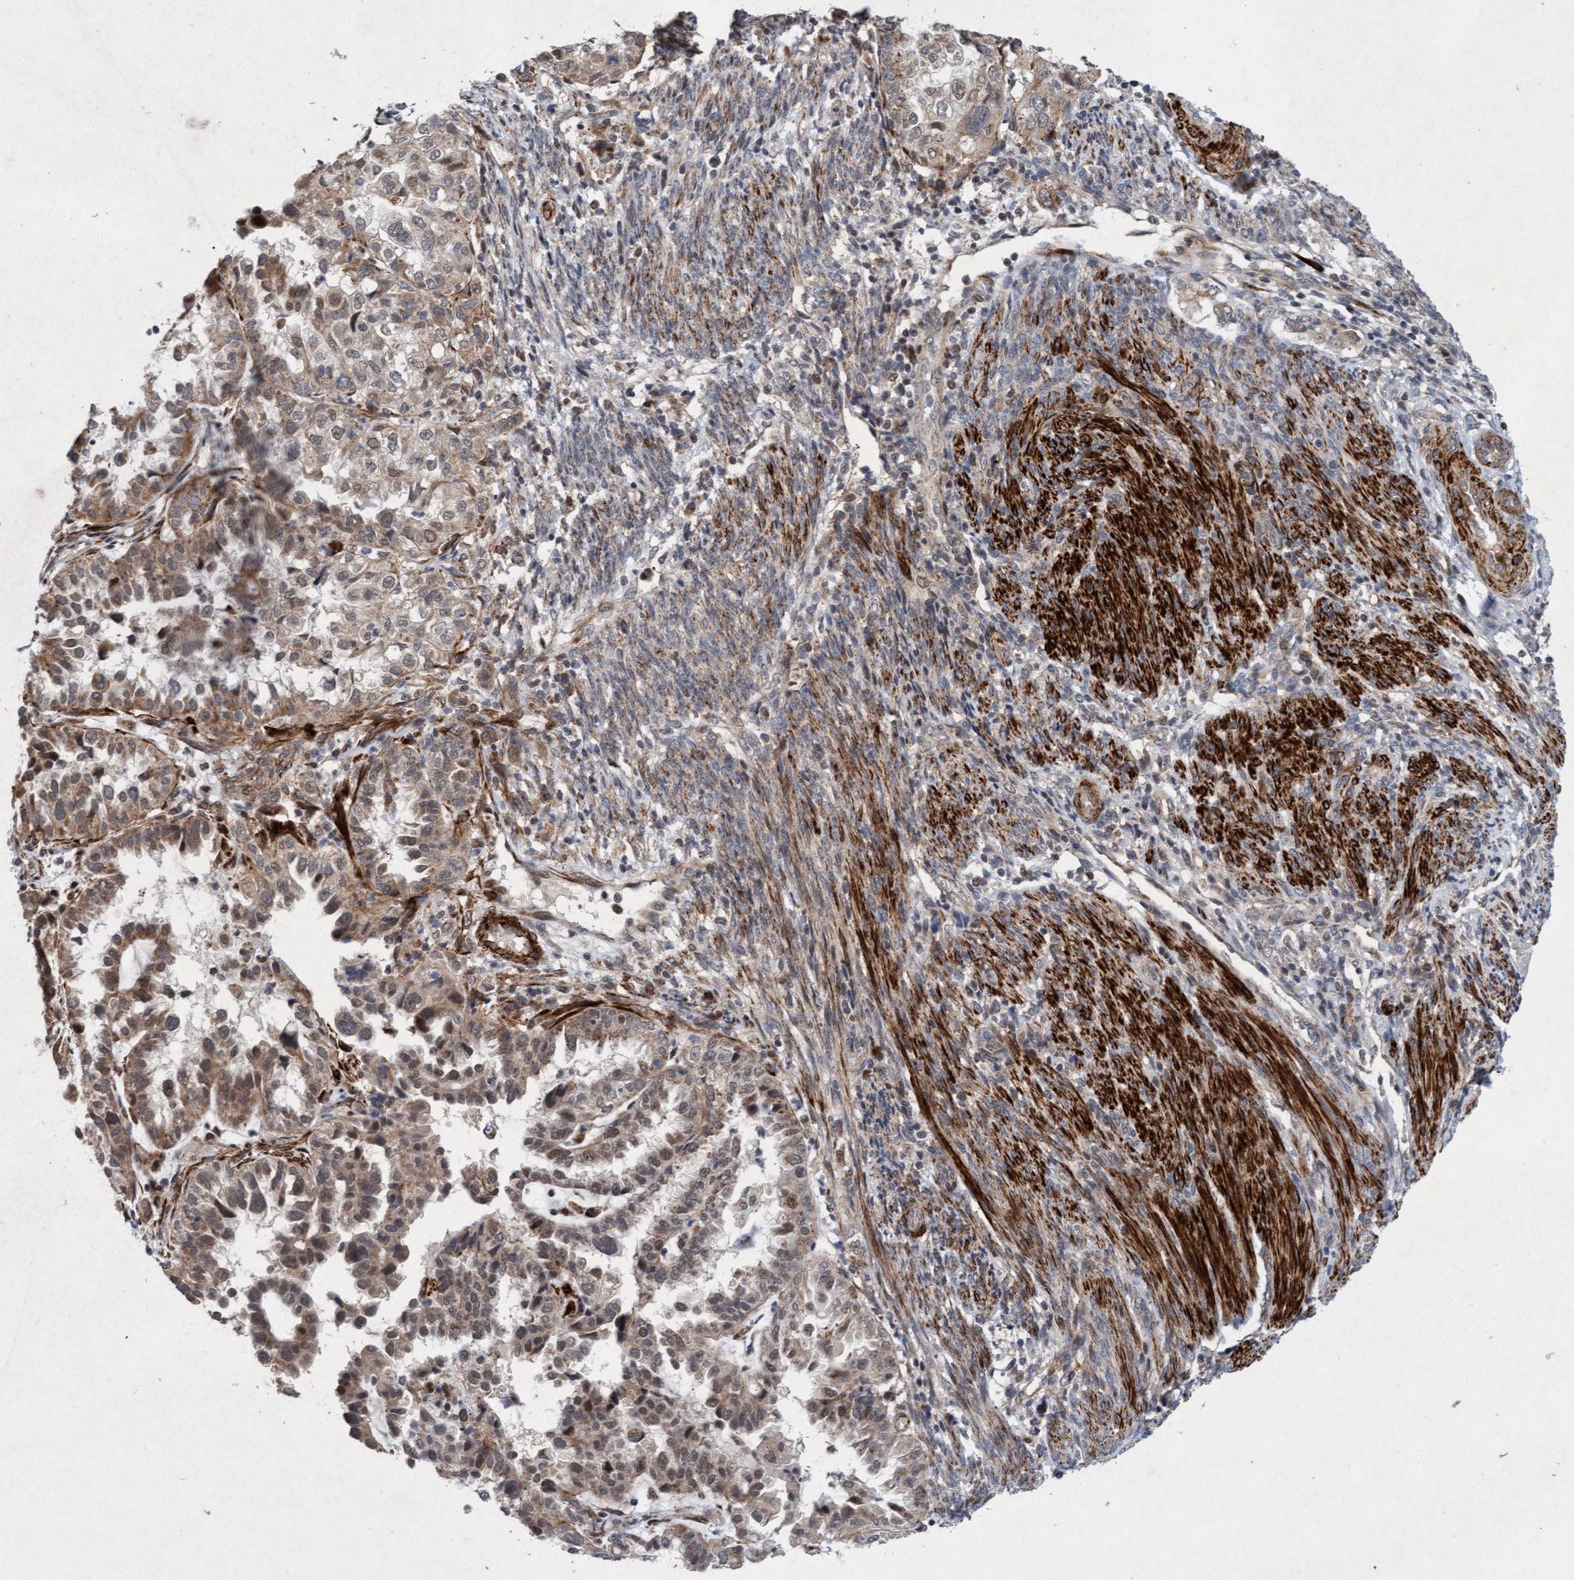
{"staining": {"intensity": "weak", "quantity": ">75%", "location": "cytoplasmic/membranous"}, "tissue": "endometrial cancer", "cell_type": "Tumor cells", "image_type": "cancer", "snomed": [{"axis": "morphology", "description": "Adenocarcinoma, NOS"}, {"axis": "topography", "description": "Endometrium"}], "caption": "An image of human endometrial cancer stained for a protein reveals weak cytoplasmic/membranous brown staining in tumor cells. (DAB IHC, brown staining for protein, blue staining for nuclei).", "gene": "TMEM70", "patient": {"sex": "female", "age": 85}}